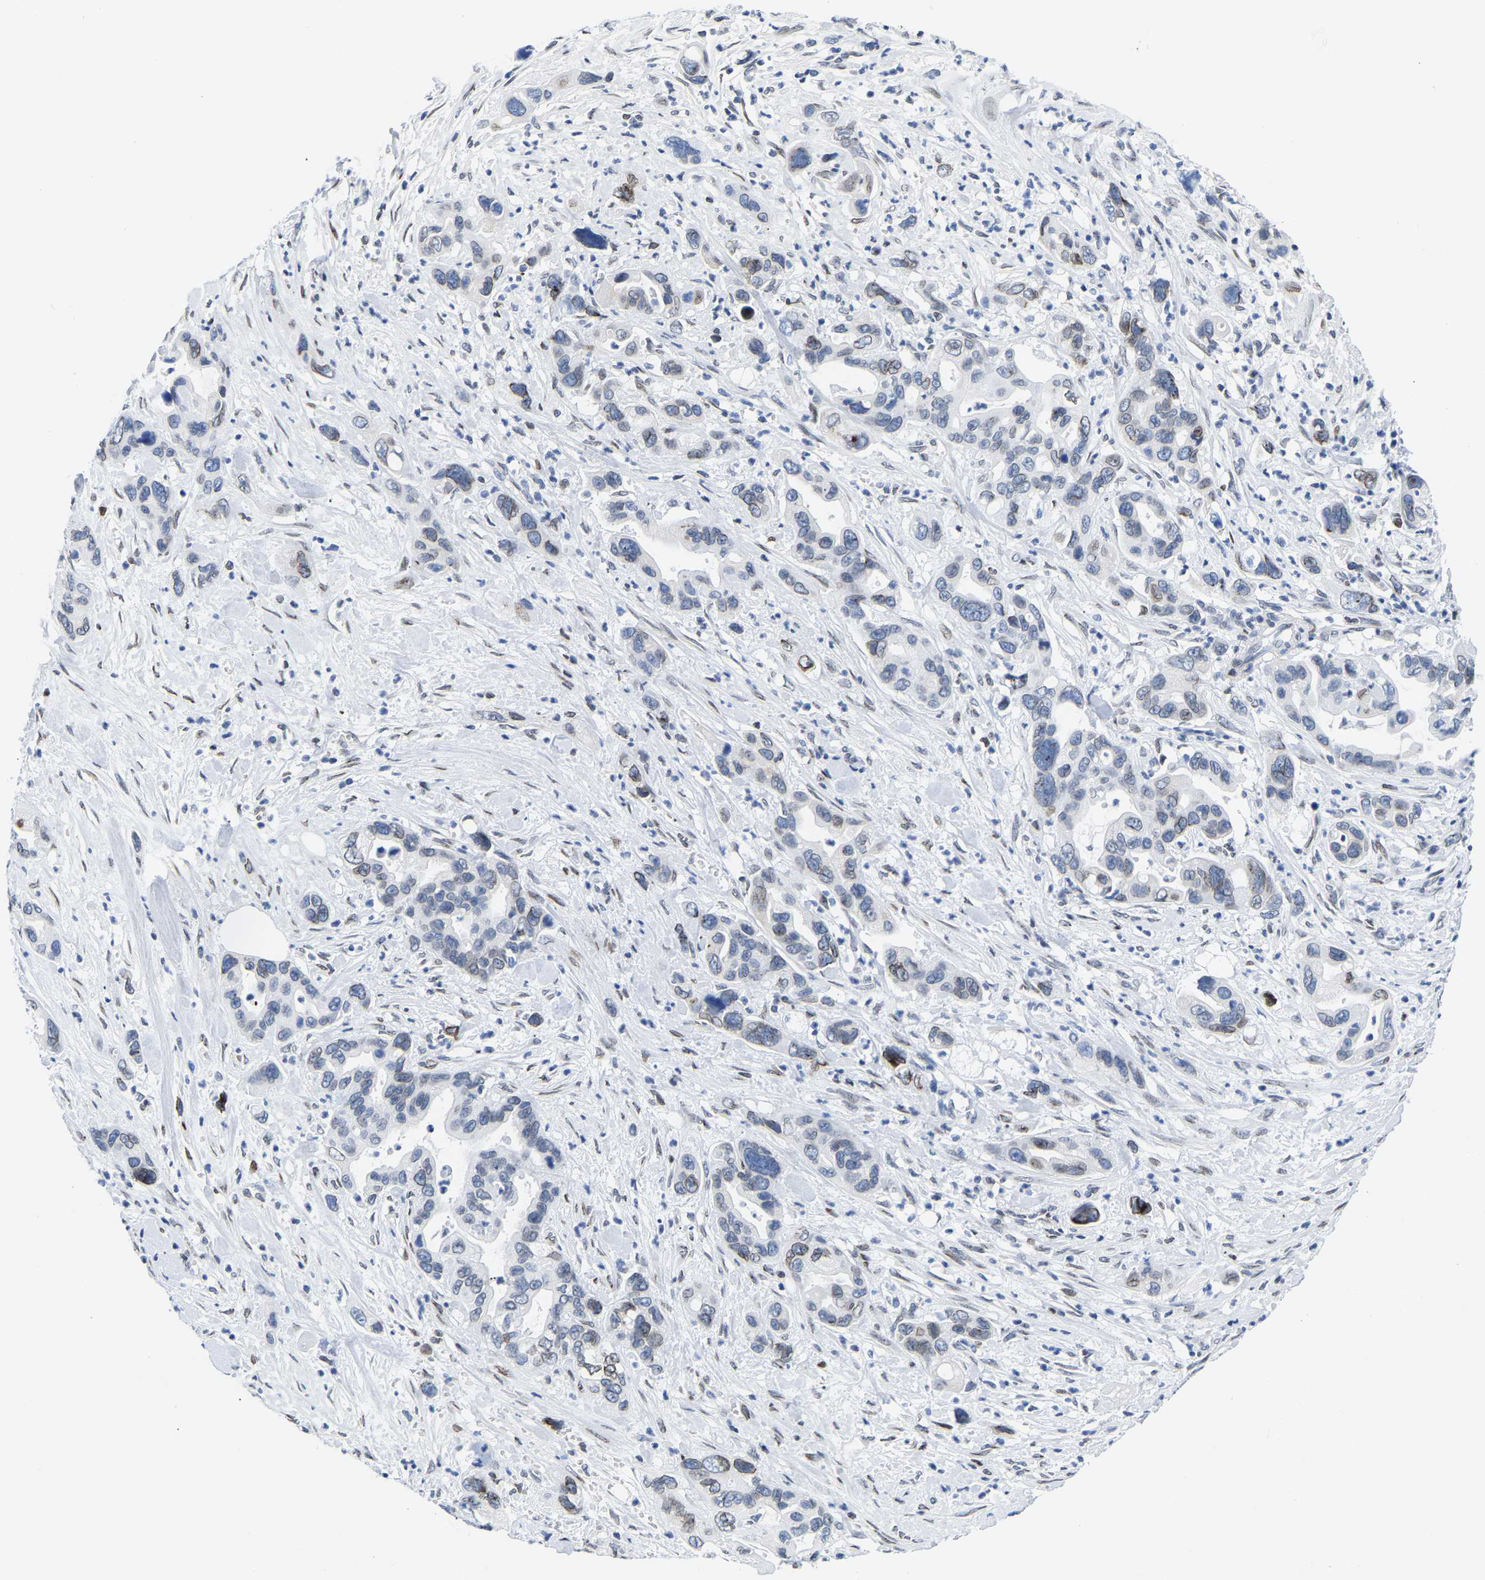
{"staining": {"intensity": "weak", "quantity": "25%-75%", "location": "cytoplasmic/membranous,nuclear"}, "tissue": "pancreatic cancer", "cell_type": "Tumor cells", "image_type": "cancer", "snomed": [{"axis": "morphology", "description": "Adenocarcinoma, NOS"}, {"axis": "topography", "description": "Pancreas"}], "caption": "Immunohistochemistry (IHC) micrograph of human pancreatic cancer stained for a protein (brown), which exhibits low levels of weak cytoplasmic/membranous and nuclear expression in about 25%-75% of tumor cells.", "gene": "UPK3A", "patient": {"sex": "female", "age": 70}}